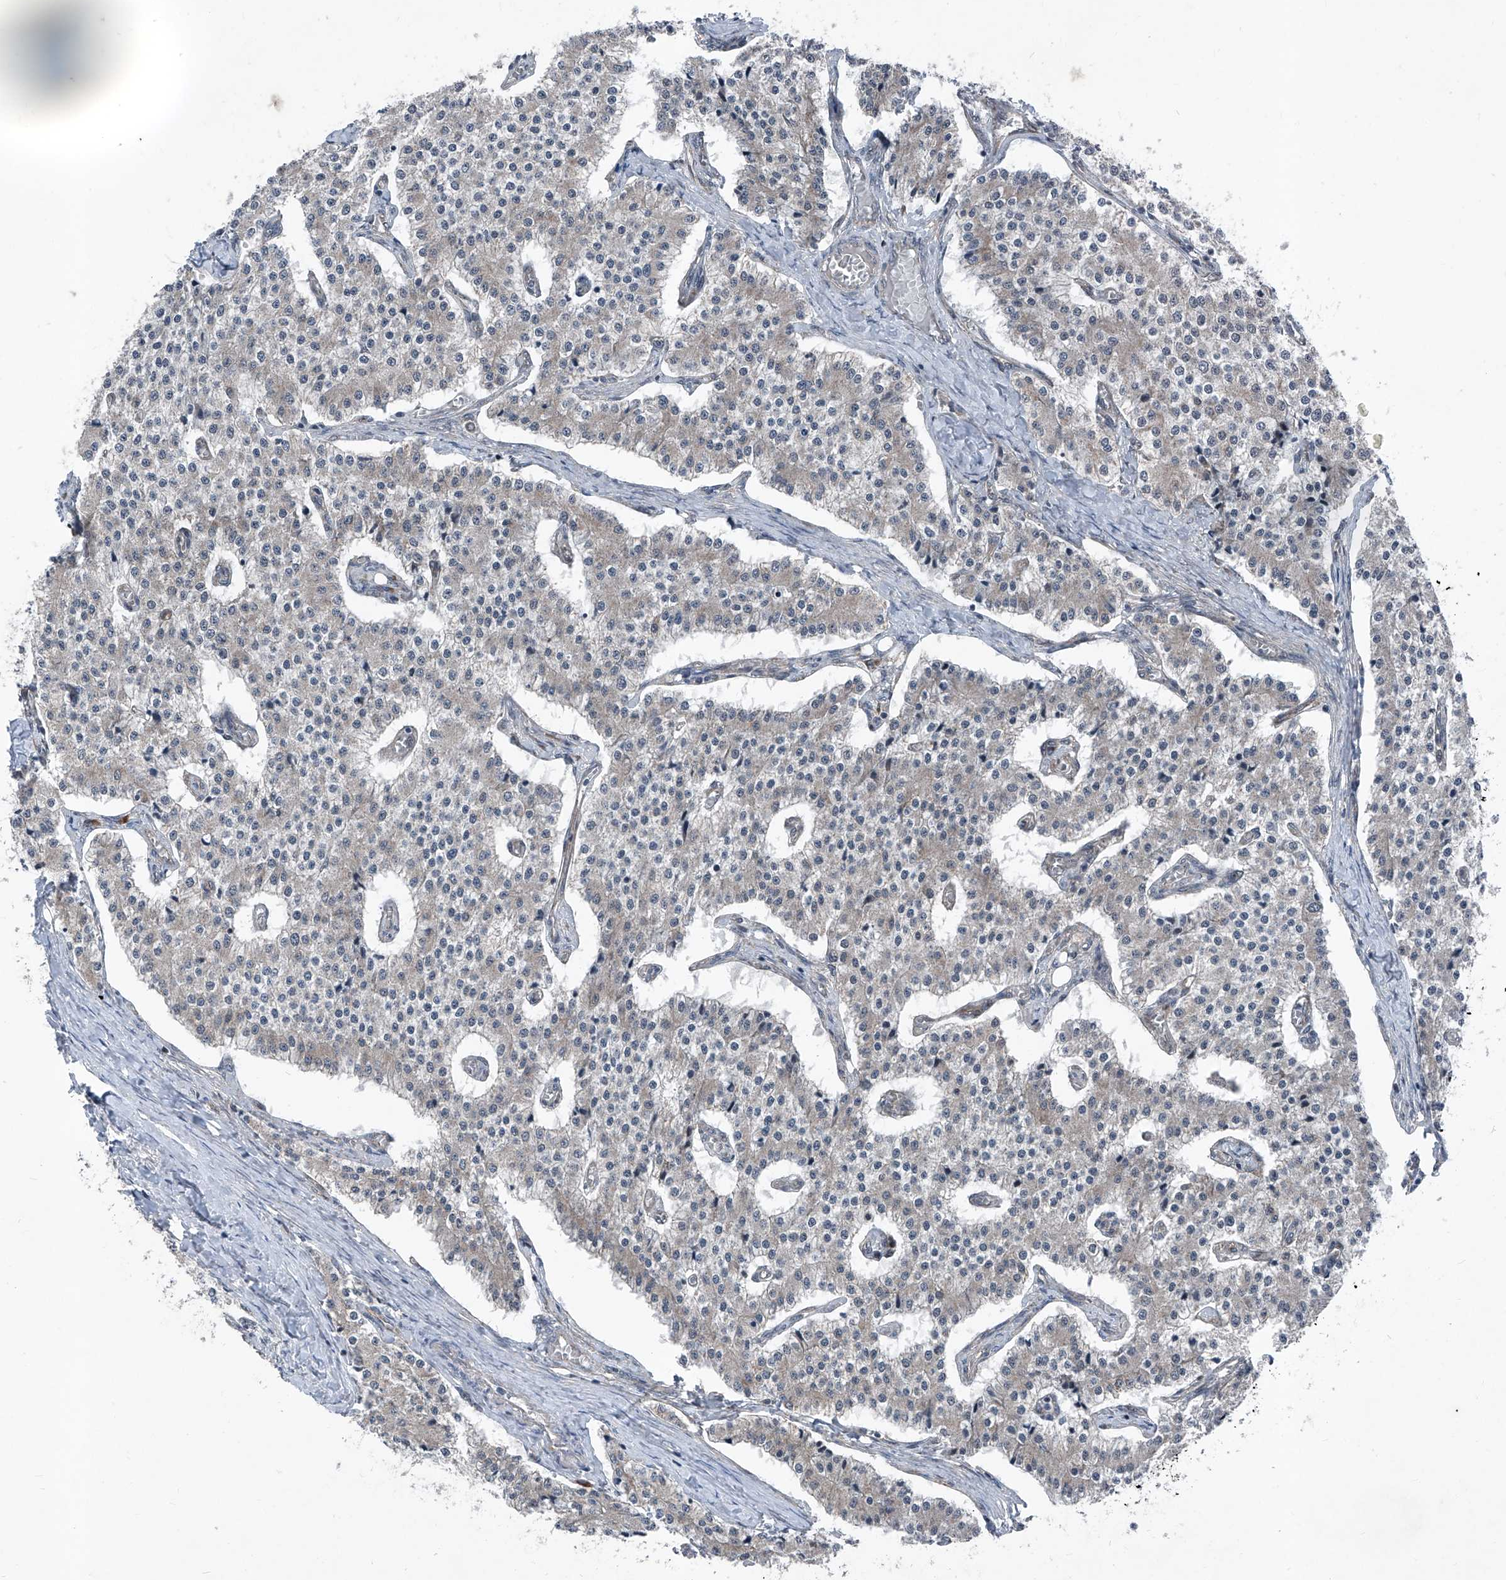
{"staining": {"intensity": "negative", "quantity": "none", "location": "none"}, "tissue": "carcinoid", "cell_type": "Tumor cells", "image_type": "cancer", "snomed": [{"axis": "morphology", "description": "Carcinoid, malignant, NOS"}, {"axis": "topography", "description": "Colon"}], "caption": "High power microscopy photomicrograph of an immunohistochemistry (IHC) photomicrograph of carcinoid (malignant), revealing no significant expression in tumor cells. Nuclei are stained in blue.", "gene": "COA7", "patient": {"sex": "female", "age": 52}}